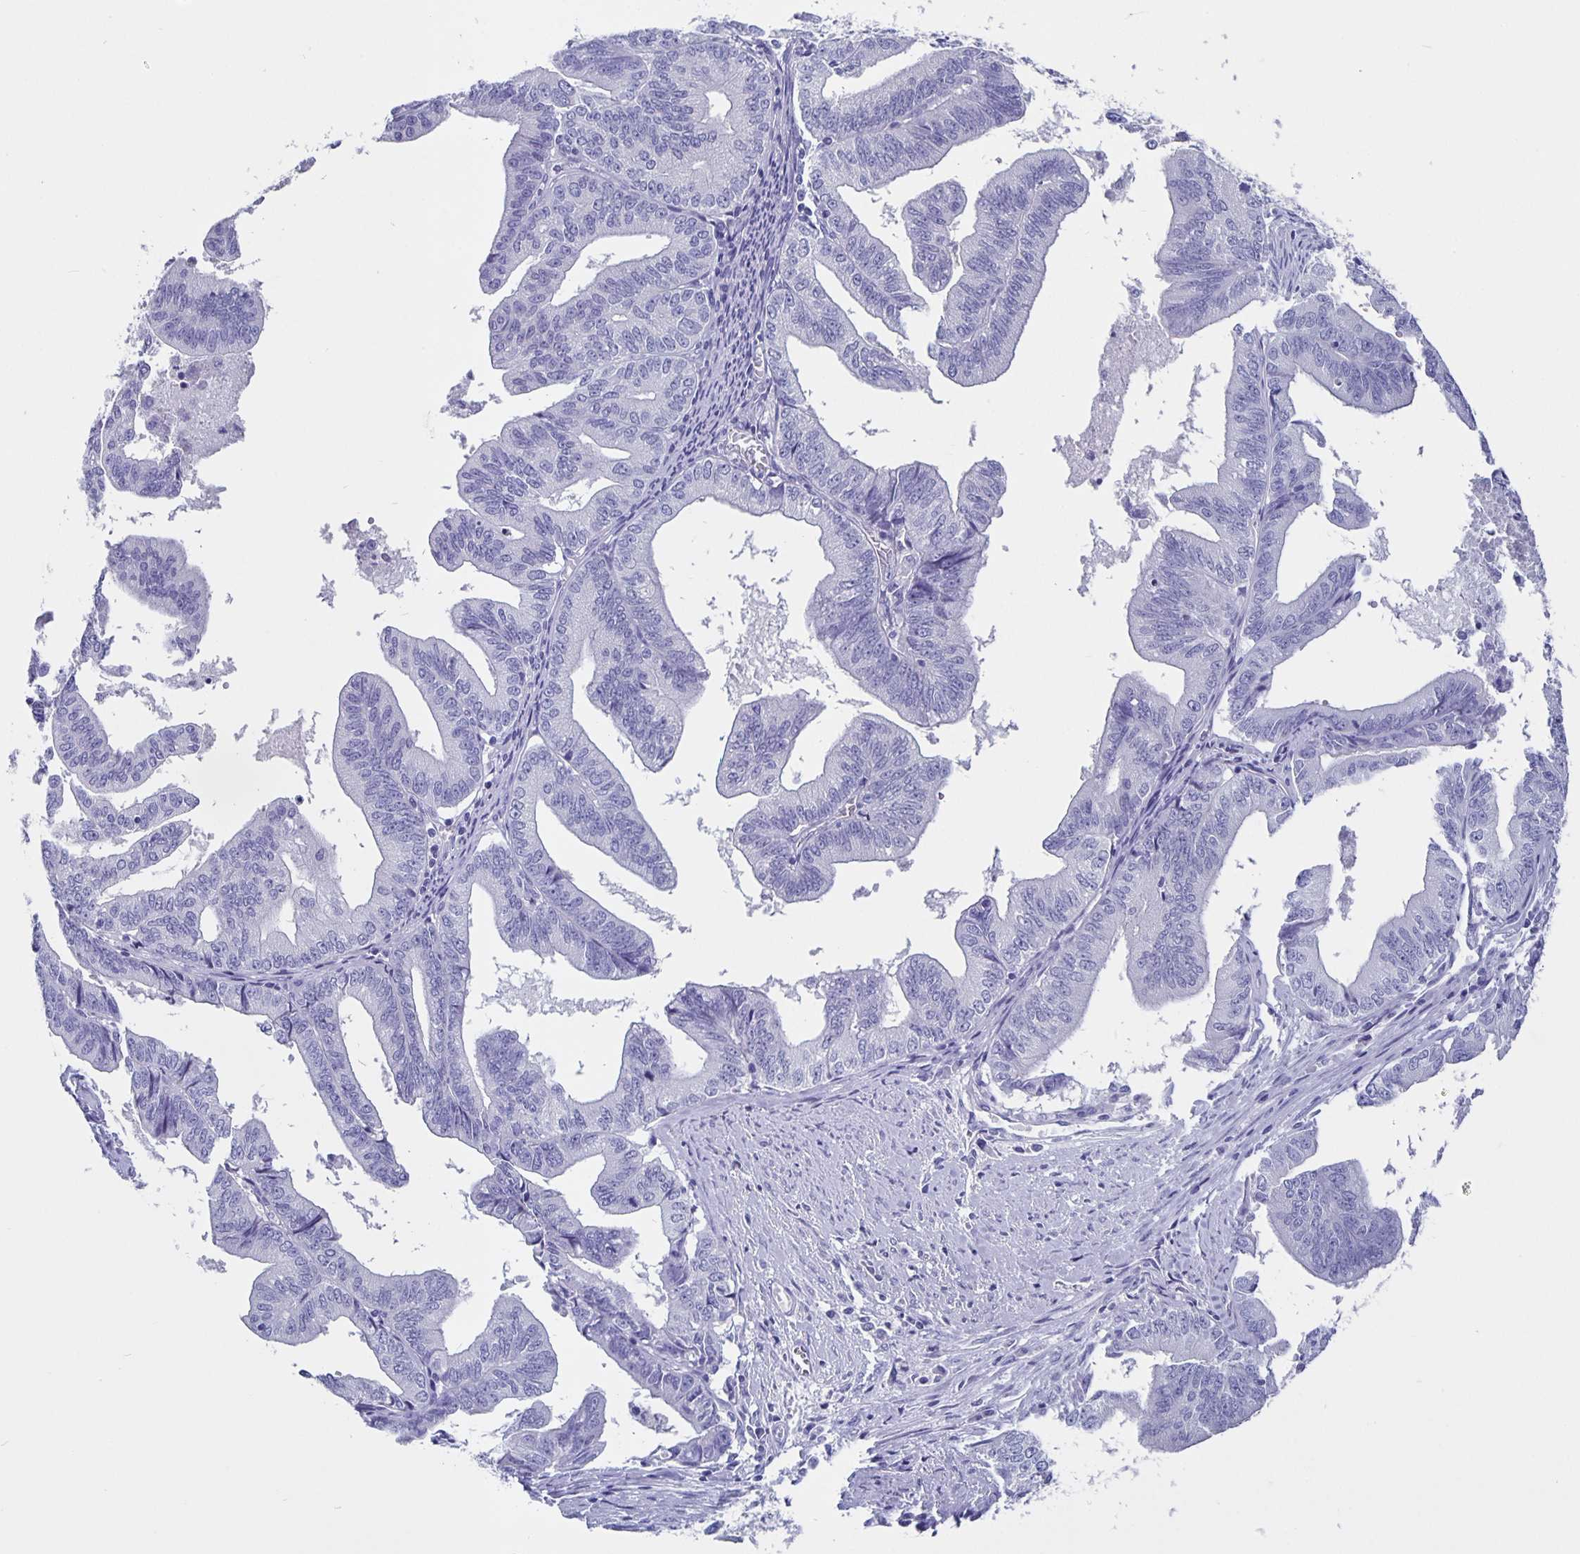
{"staining": {"intensity": "negative", "quantity": "none", "location": "none"}, "tissue": "endometrial cancer", "cell_type": "Tumor cells", "image_type": "cancer", "snomed": [{"axis": "morphology", "description": "Adenocarcinoma, NOS"}, {"axis": "topography", "description": "Endometrium"}], "caption": "Tumor cells are negative for protein expression in human endometrial adenocarcinoma.", "gene": "ODF3B", "patient": {"sex": "female", "age": 65}}